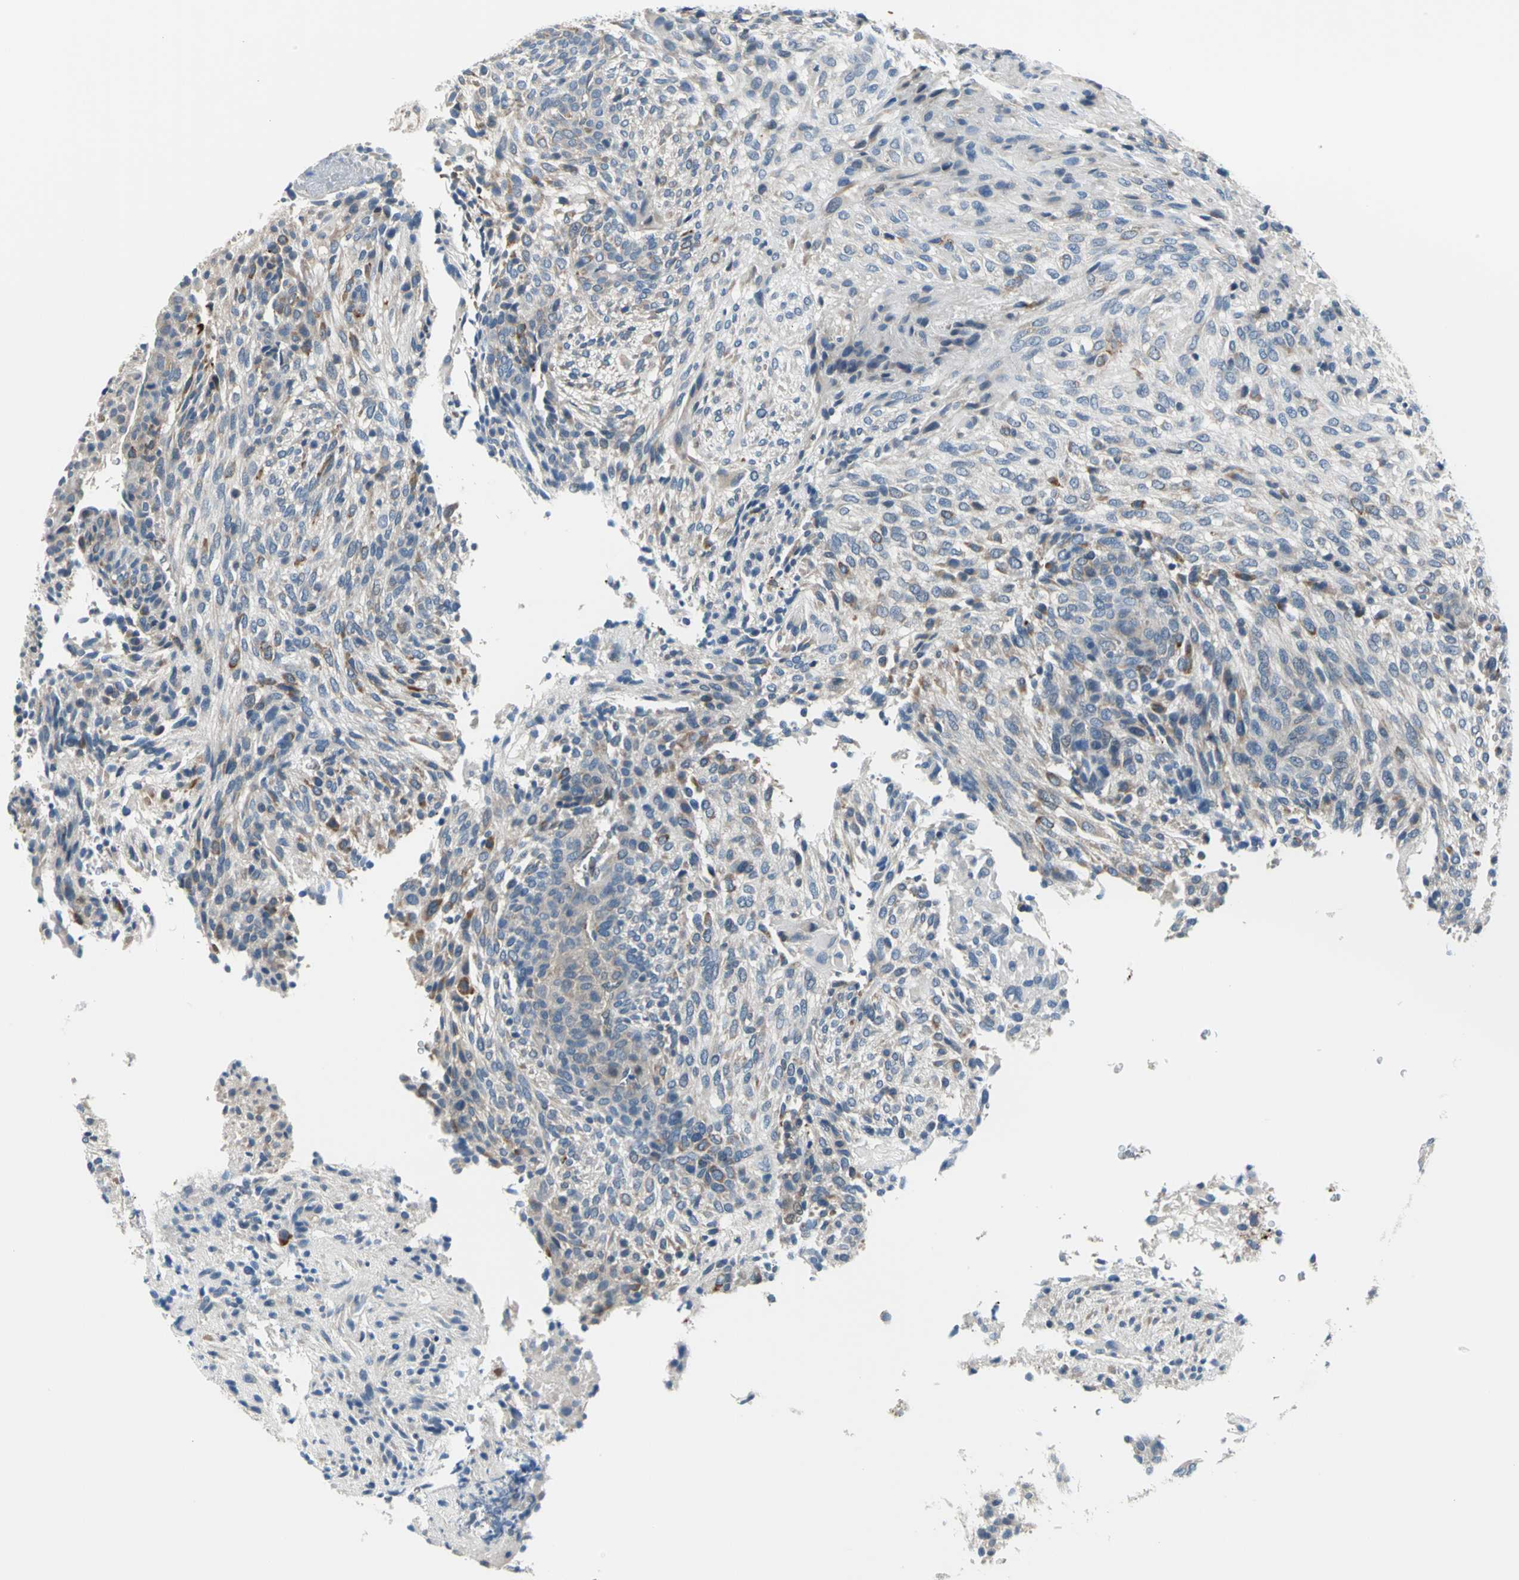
{"staining": {"intensity": "moderate", "quantity": "<25%", "location": "cytoplasmic/membranous"}, "tissue": "glioma", "cell_type": "Tumor cells", "image_type": "cancer", "snomed": [{"axis": "morphology", "description": "Glioma, malignant, High grade"}, {"axis": "topography", "description": "Cerebral cortex"}], "caption": "Malignant glioma (high-grade) tissue reveals moderate cytoplasmic/membranous positivity in approximately <25% of tumor cells, visualized by immunohistochemistry.", "gene": "ZNF415", "patient": {"sex": "female", "age": 55}}